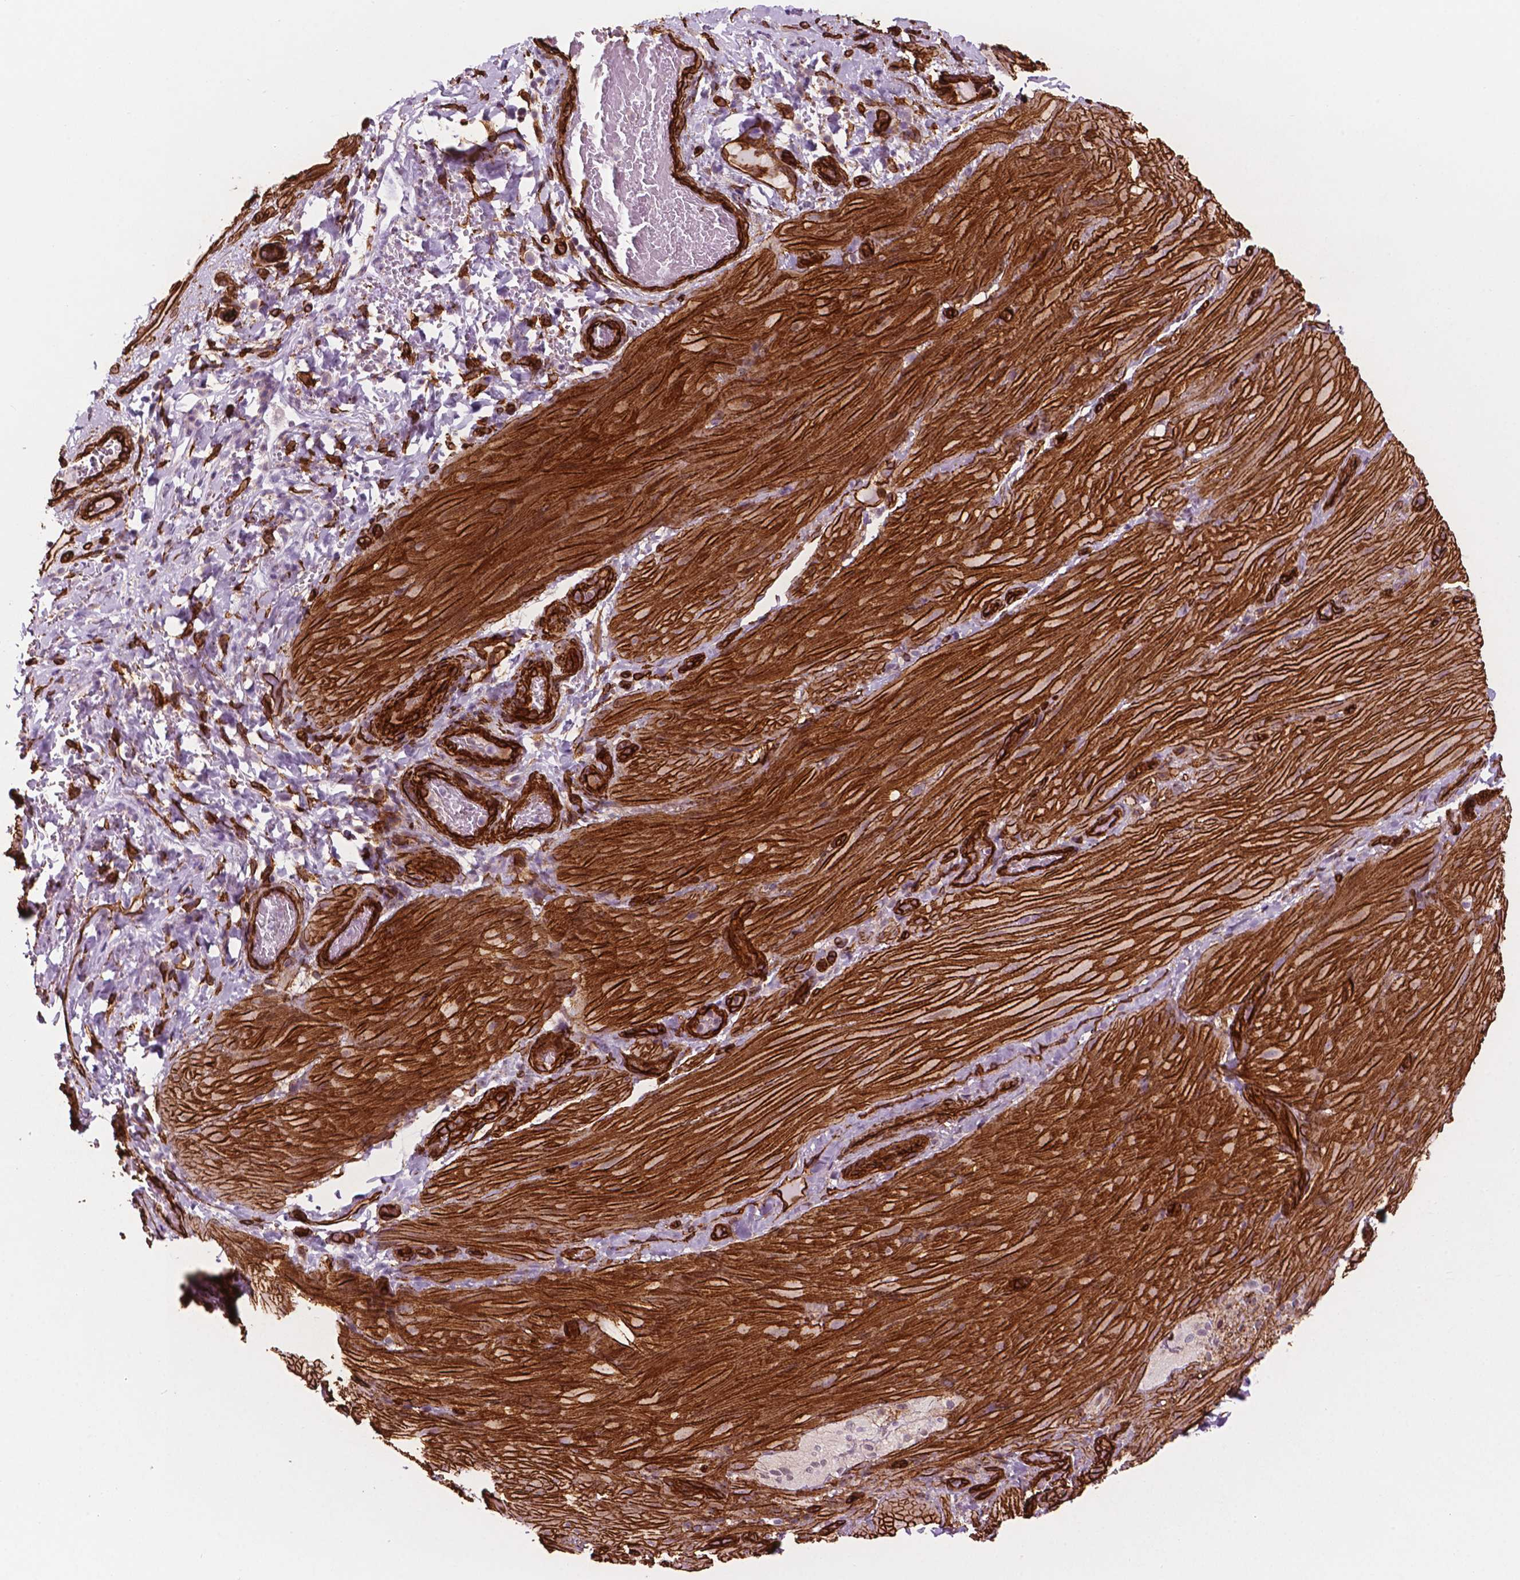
{"staining": {"intensity": "strong", "quantity": ">75%", "location": "cytoplasmic/membranous"}, "tissue": "smooth muscle", "cell_type": "Smooth muscle cells", "image_type": "normal", "snomed": [{"axis": "morphology", "description": "Normal tissue, NOS"}, {"axis": "topography", "description": "Smooth muscle"}, {"axis": "topography", "description": "Colon"}], "caption": "This is a photomicrograph of IHC staining of normal smooth muscle, which shows strong staining in the cytoplasmic/membranous of smooth muscle cells.", "gene": "EGFL8", "patient": {"sex": "male", "age": 73}}